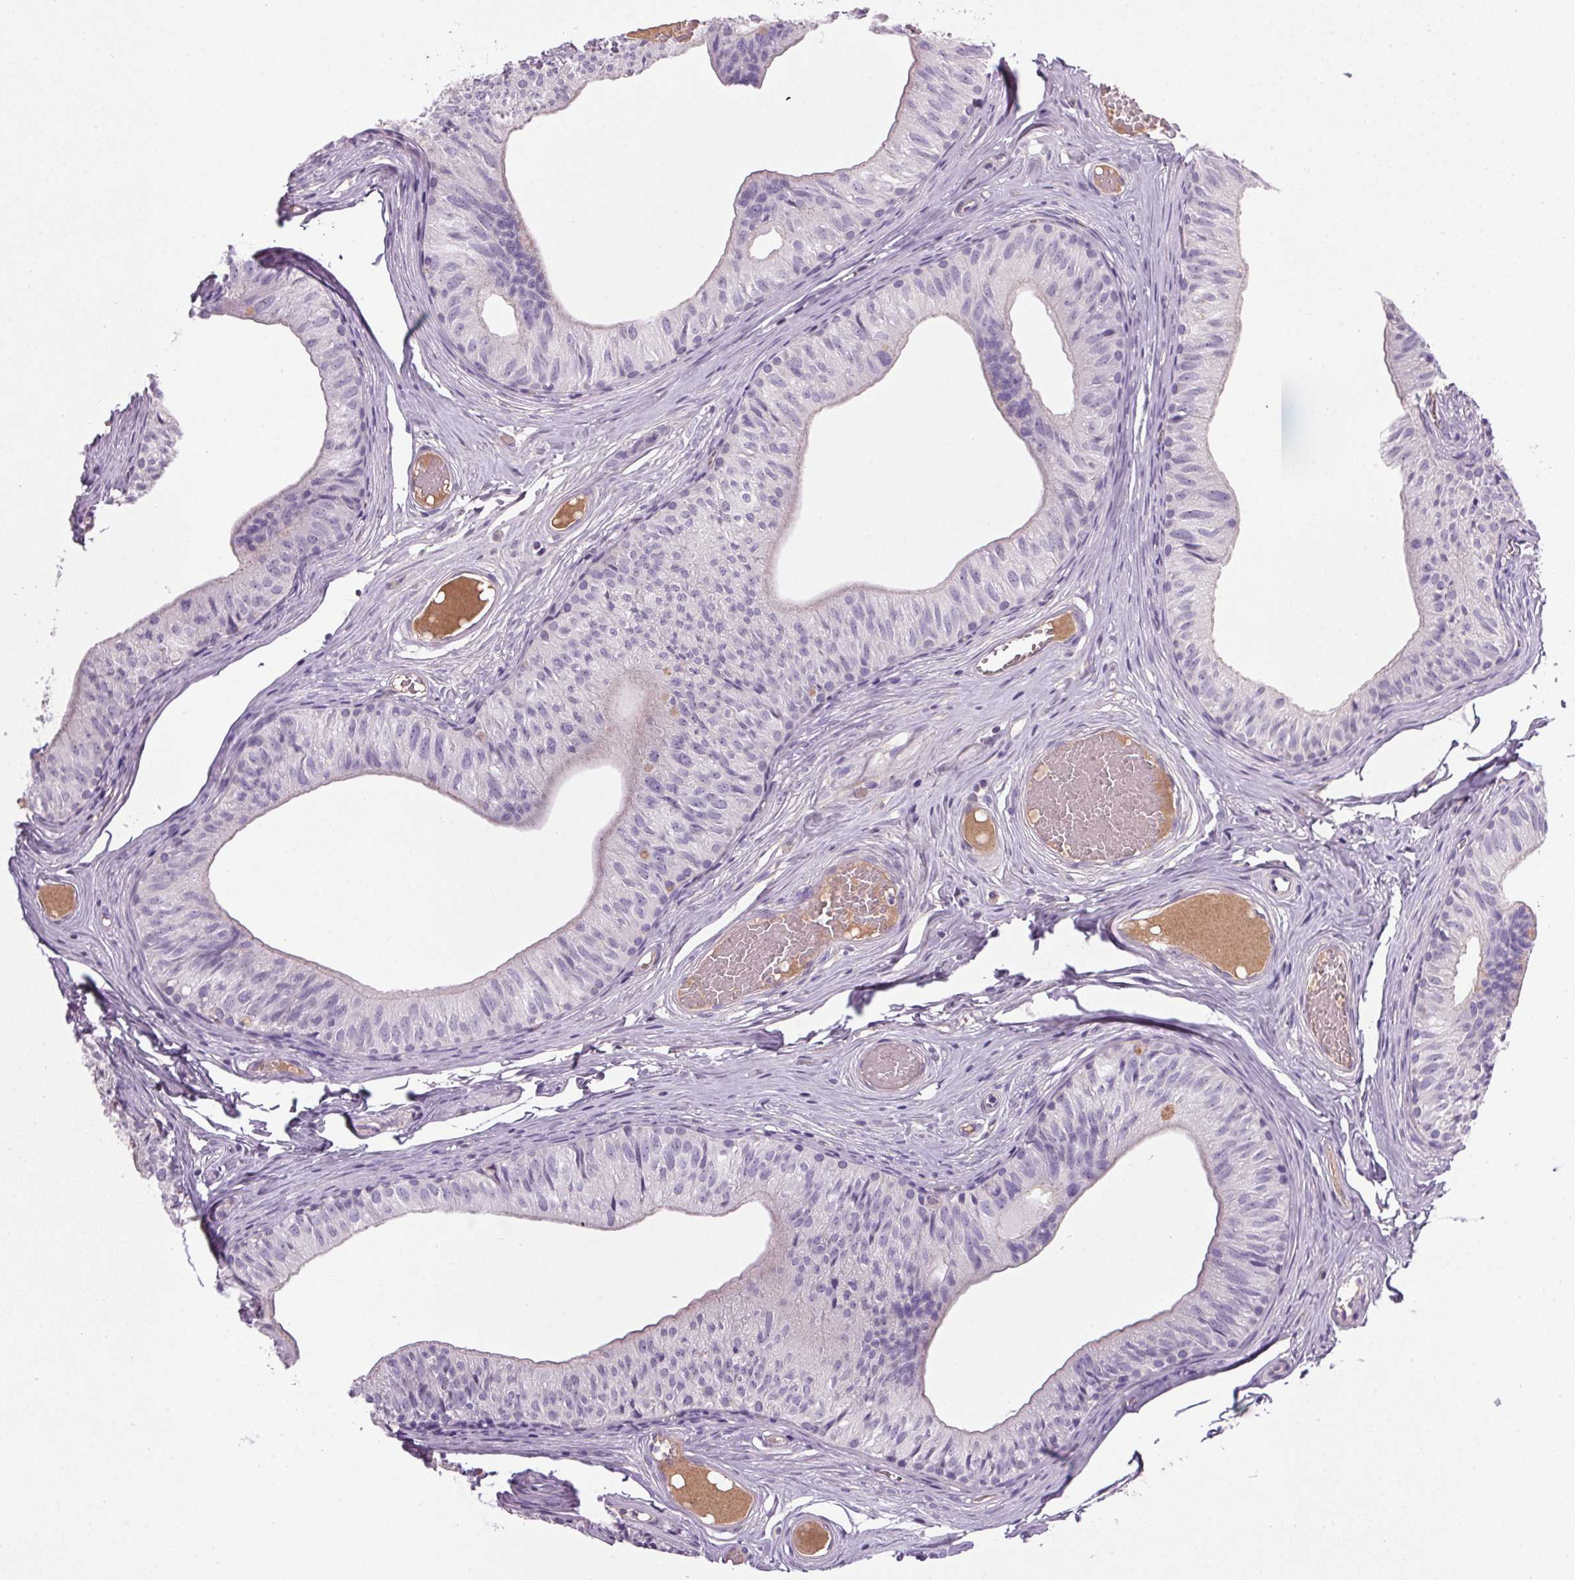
{"staining": {"intensity": "negative", "quantity": "none", "location": "none"}, "tissue": "epididymis", "cell_type": "Glandular cells", "image_type": "normal", "snomed": [{"axis": "morphology", "description": "Normal tissue, NOS"}, {"axis": "topography", "description": "Epididymis"}], "caption": "Normal epididymis was stained to show a protein in brown. There is no significant positivity in glandular cells.", "gene": "APOC4", "patient": {"sex": "male", "age": 25}}